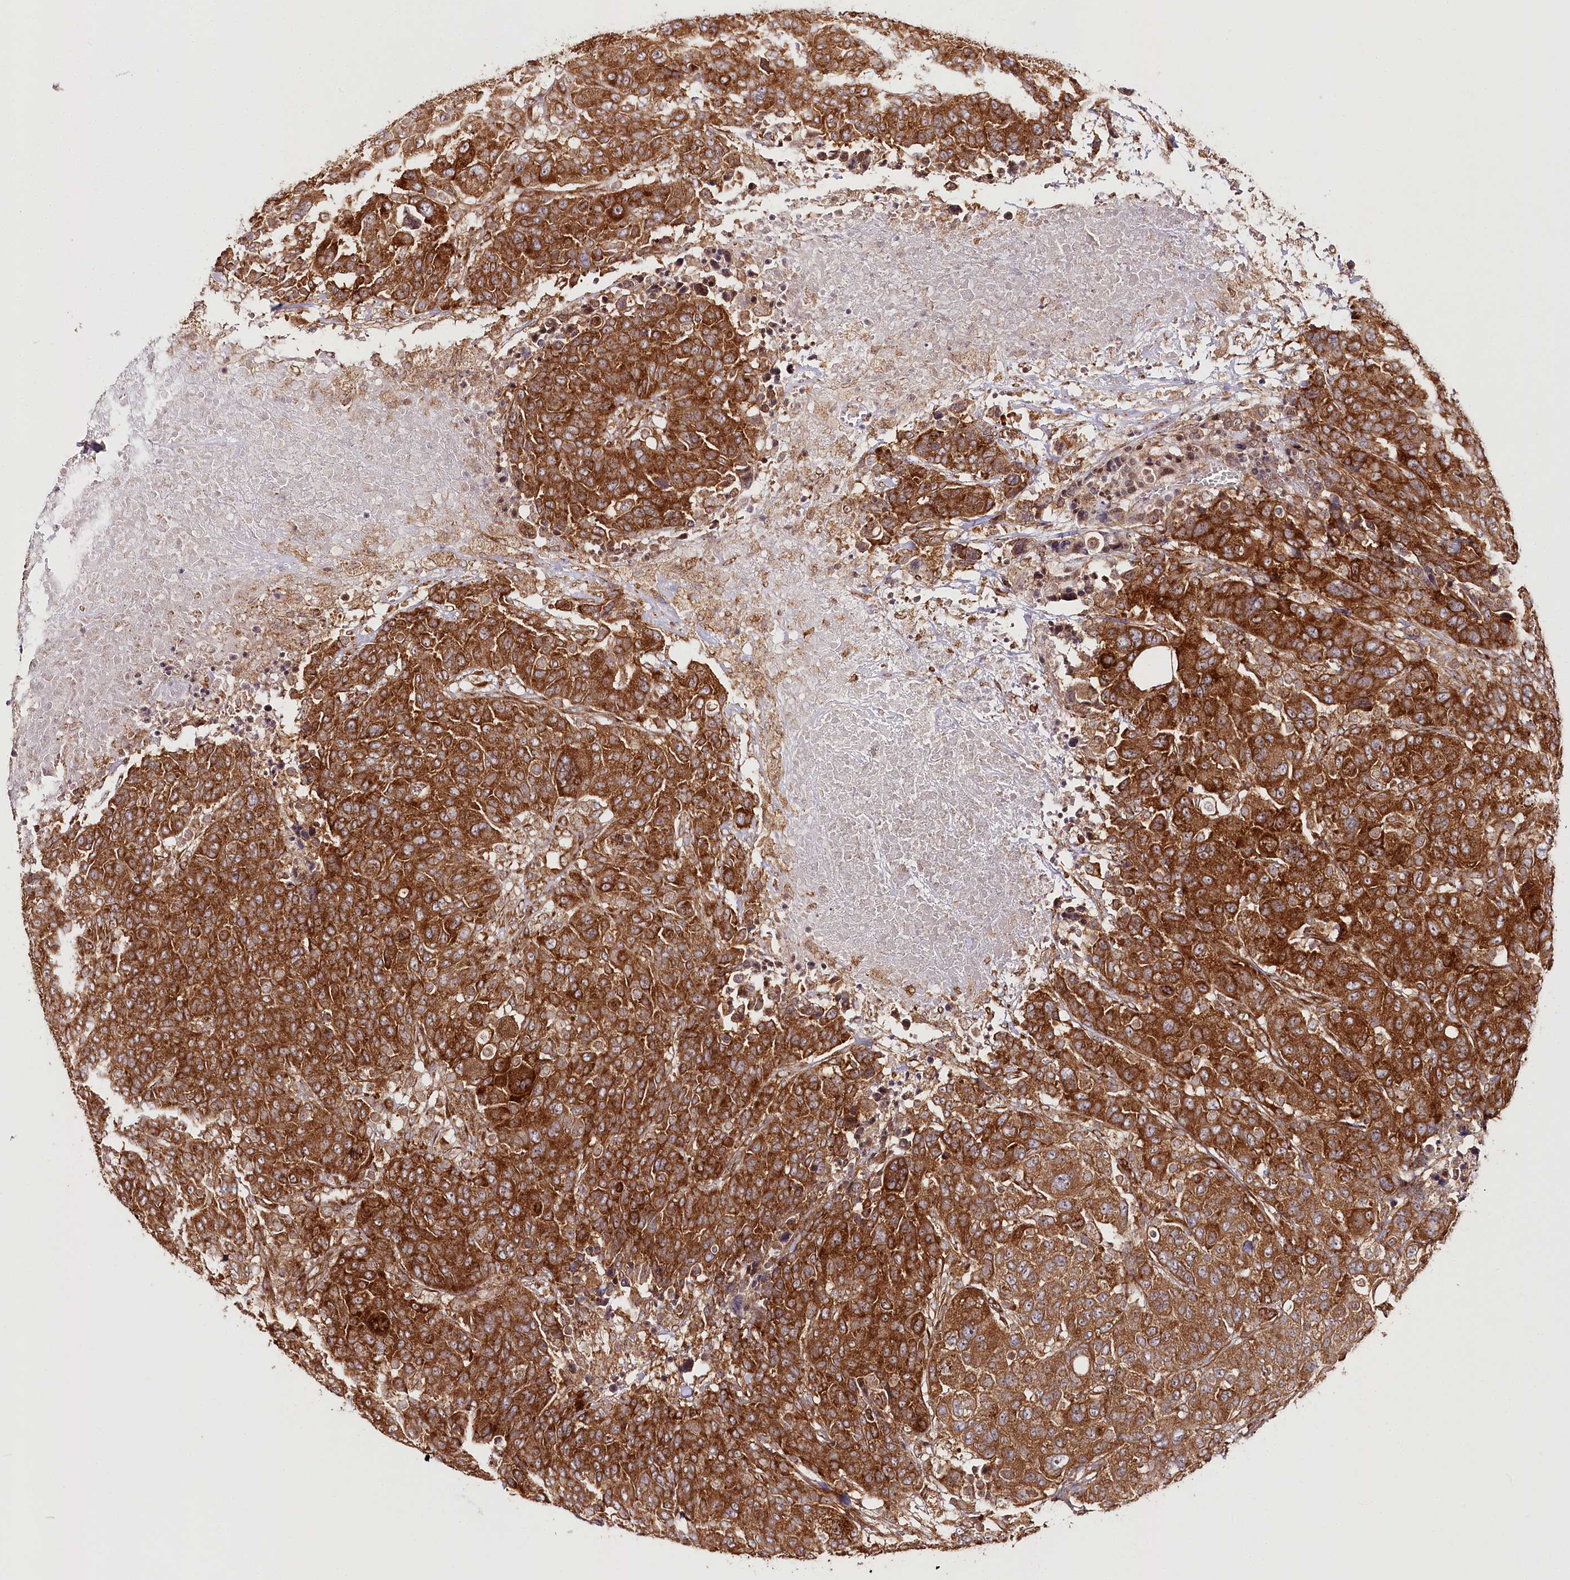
{"staining": {"intensity": "strong", "quantity": ">75%", "location": "cytoplasmic/membranous"}, "tissue": "breast cancer", "cell_type": "Tumor cells", "image_type": "cancer", "snomed": [{"axis": "morphology", "description": "Duct carcinoma"}, {"axis": "topography", "description": "Breast"}], "caption": "Tumor cells exhibit strong cytoplasmic/membranous staining in about >75% of cells in breast invasive ductal carcinoma.", "gene": "OTUD4", "patient": {"sex": "female", "age": 37}}